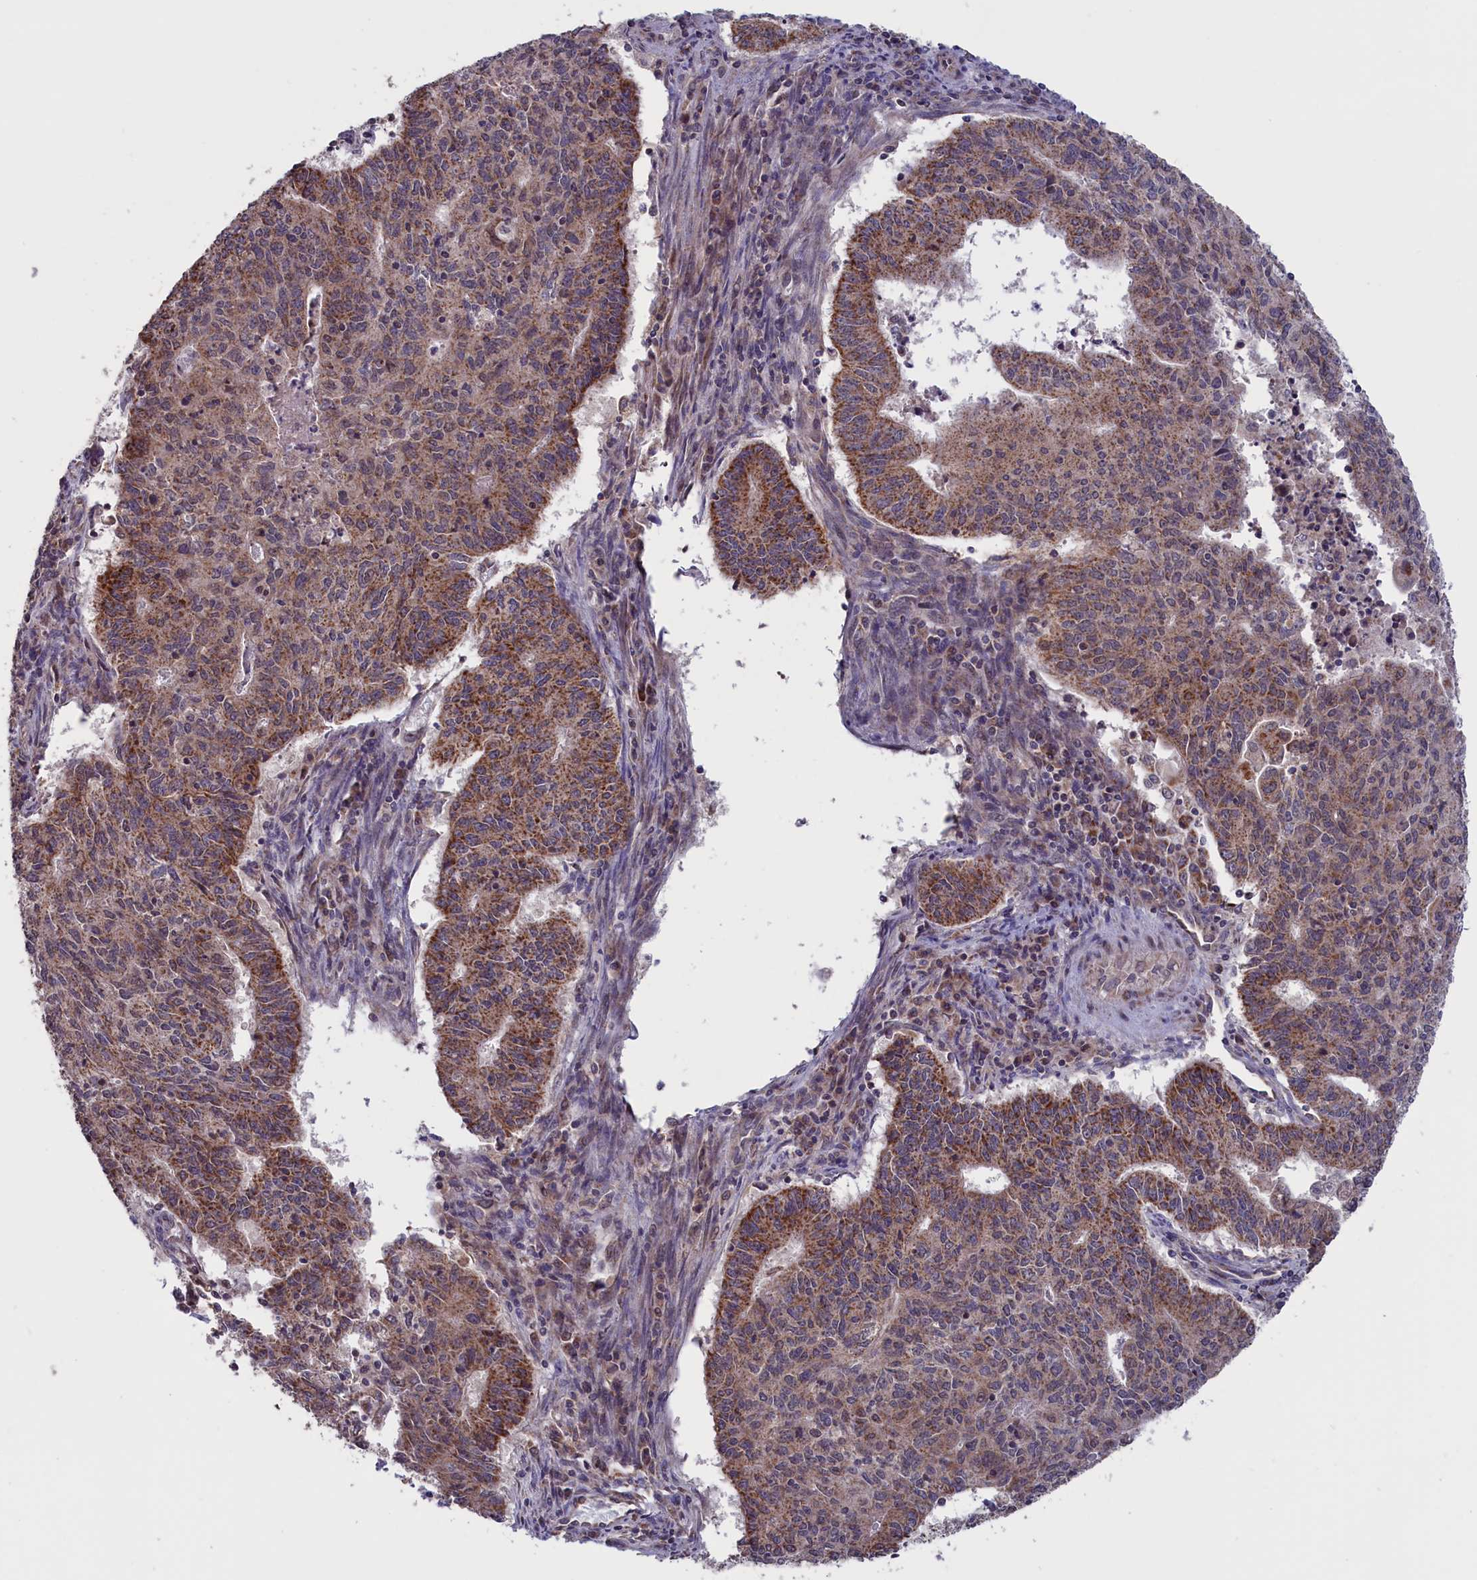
{"staining": {"intensity": "moderate", "quantity": "25%-75%", "location": "cytoplasmic/membranous"}, "tissue": "endometrial cancer", "cell_type": "Tumor cells", "image_type": "cancer", "snomed": [{"axis": "morphology", "description": "Adenocarcinoma, NOS"}, {"axis": "topography", "description": "Endometrium"}], "caption": "Protein staining demonstrates moderate cytoplasmic/membranous staining in about 25%-75% of tumor cells in endometrial cancer (adenocarcinoma).", "gene": "TIMM44", "patient": {"sex": "female", "age": 59}}